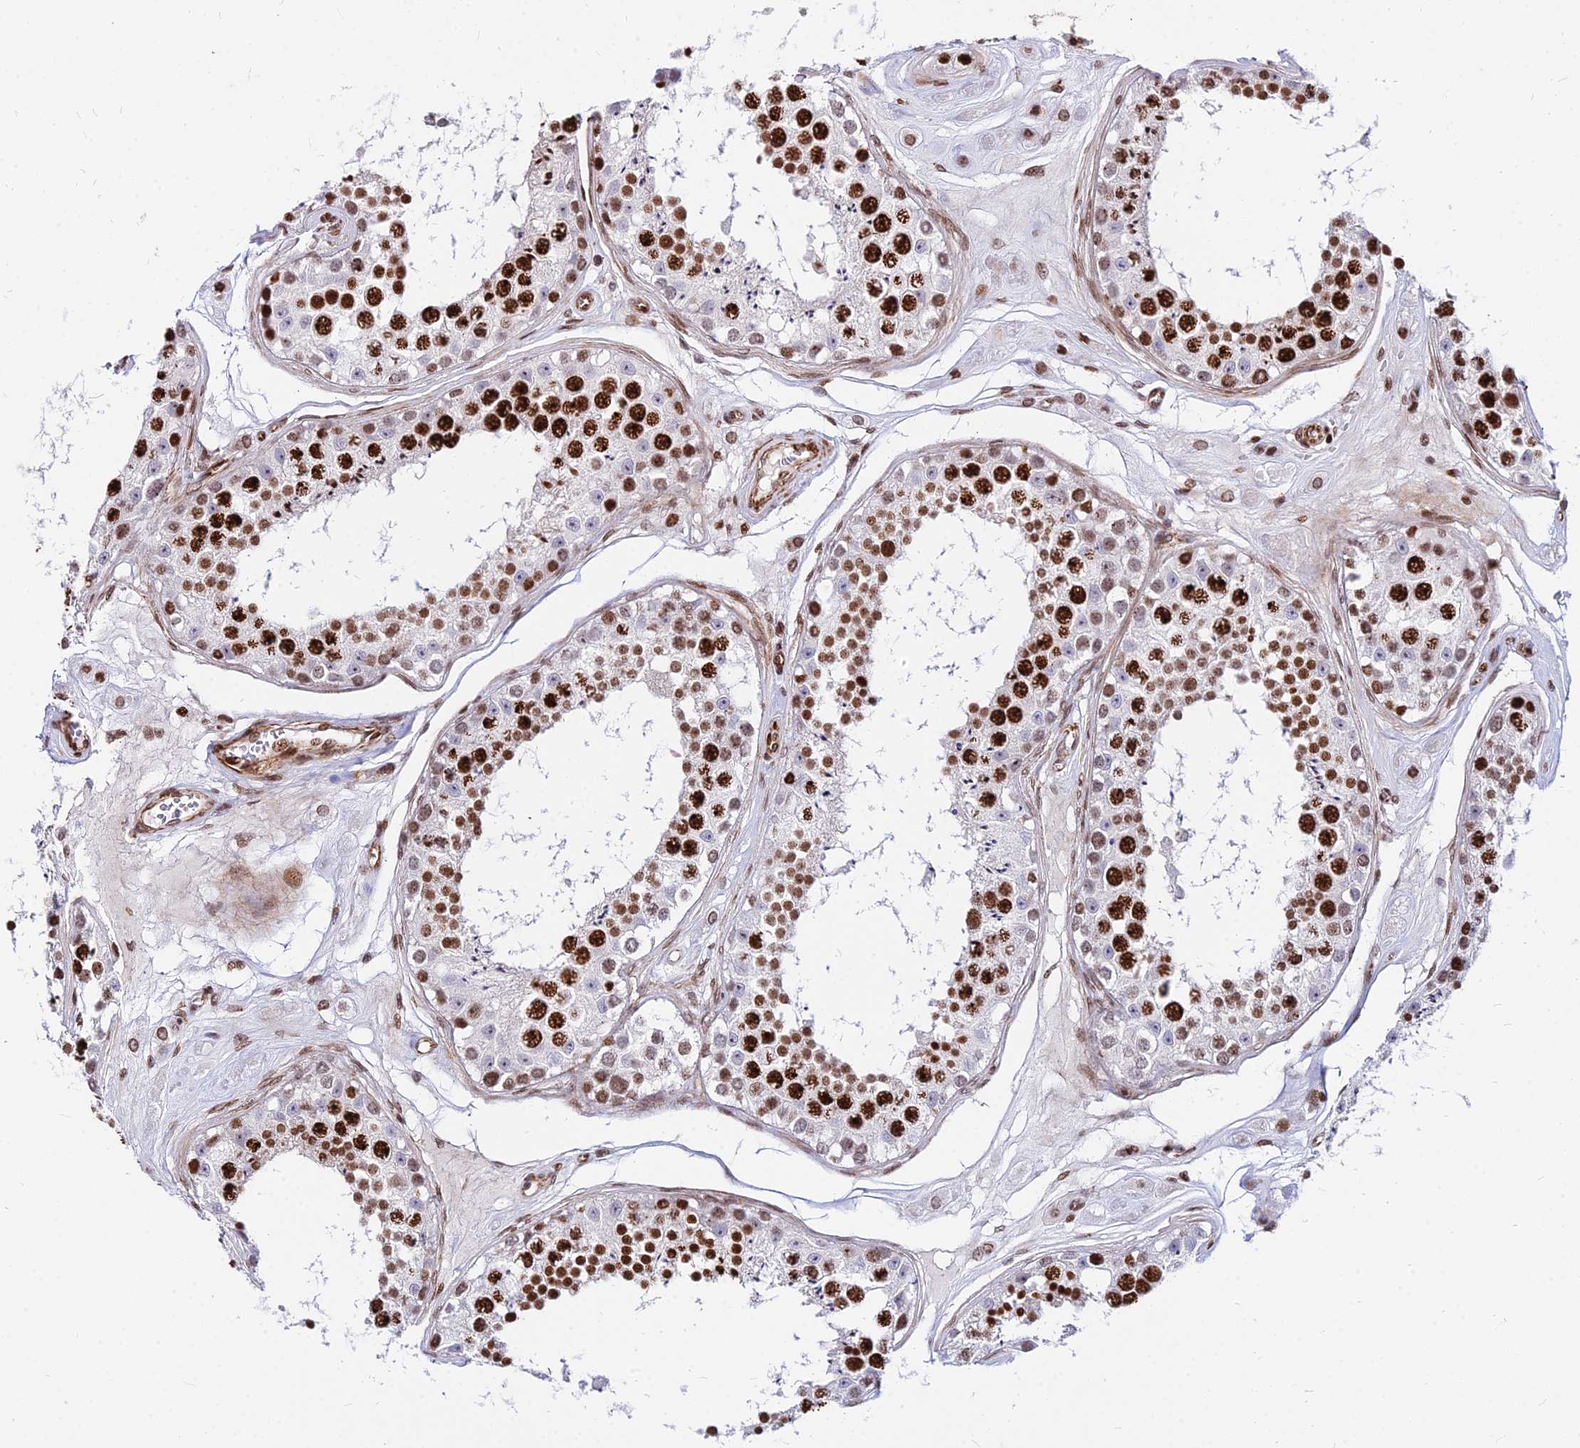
{"staining": {"intensity": "strong", "quantity": ">75%", "location": "nuclear"}, "tissue": "testis", "cell_type": "Cells in seminiferous ducts", "image_type": "normal", "snomed": [{"axis": "morphology", "description": "Normal tissue, NOS"}, {"axis": "topography", "description": "Testis"}], "caption": "Immunohistochemistry (IHC) (DAB) staining of unremarkable testis reveals strong nuclear protein positivity in about >75% of cells in seminiferous ducts.", "gene": "NYAP2", "patient": {"sex": "male", "age": 25}}